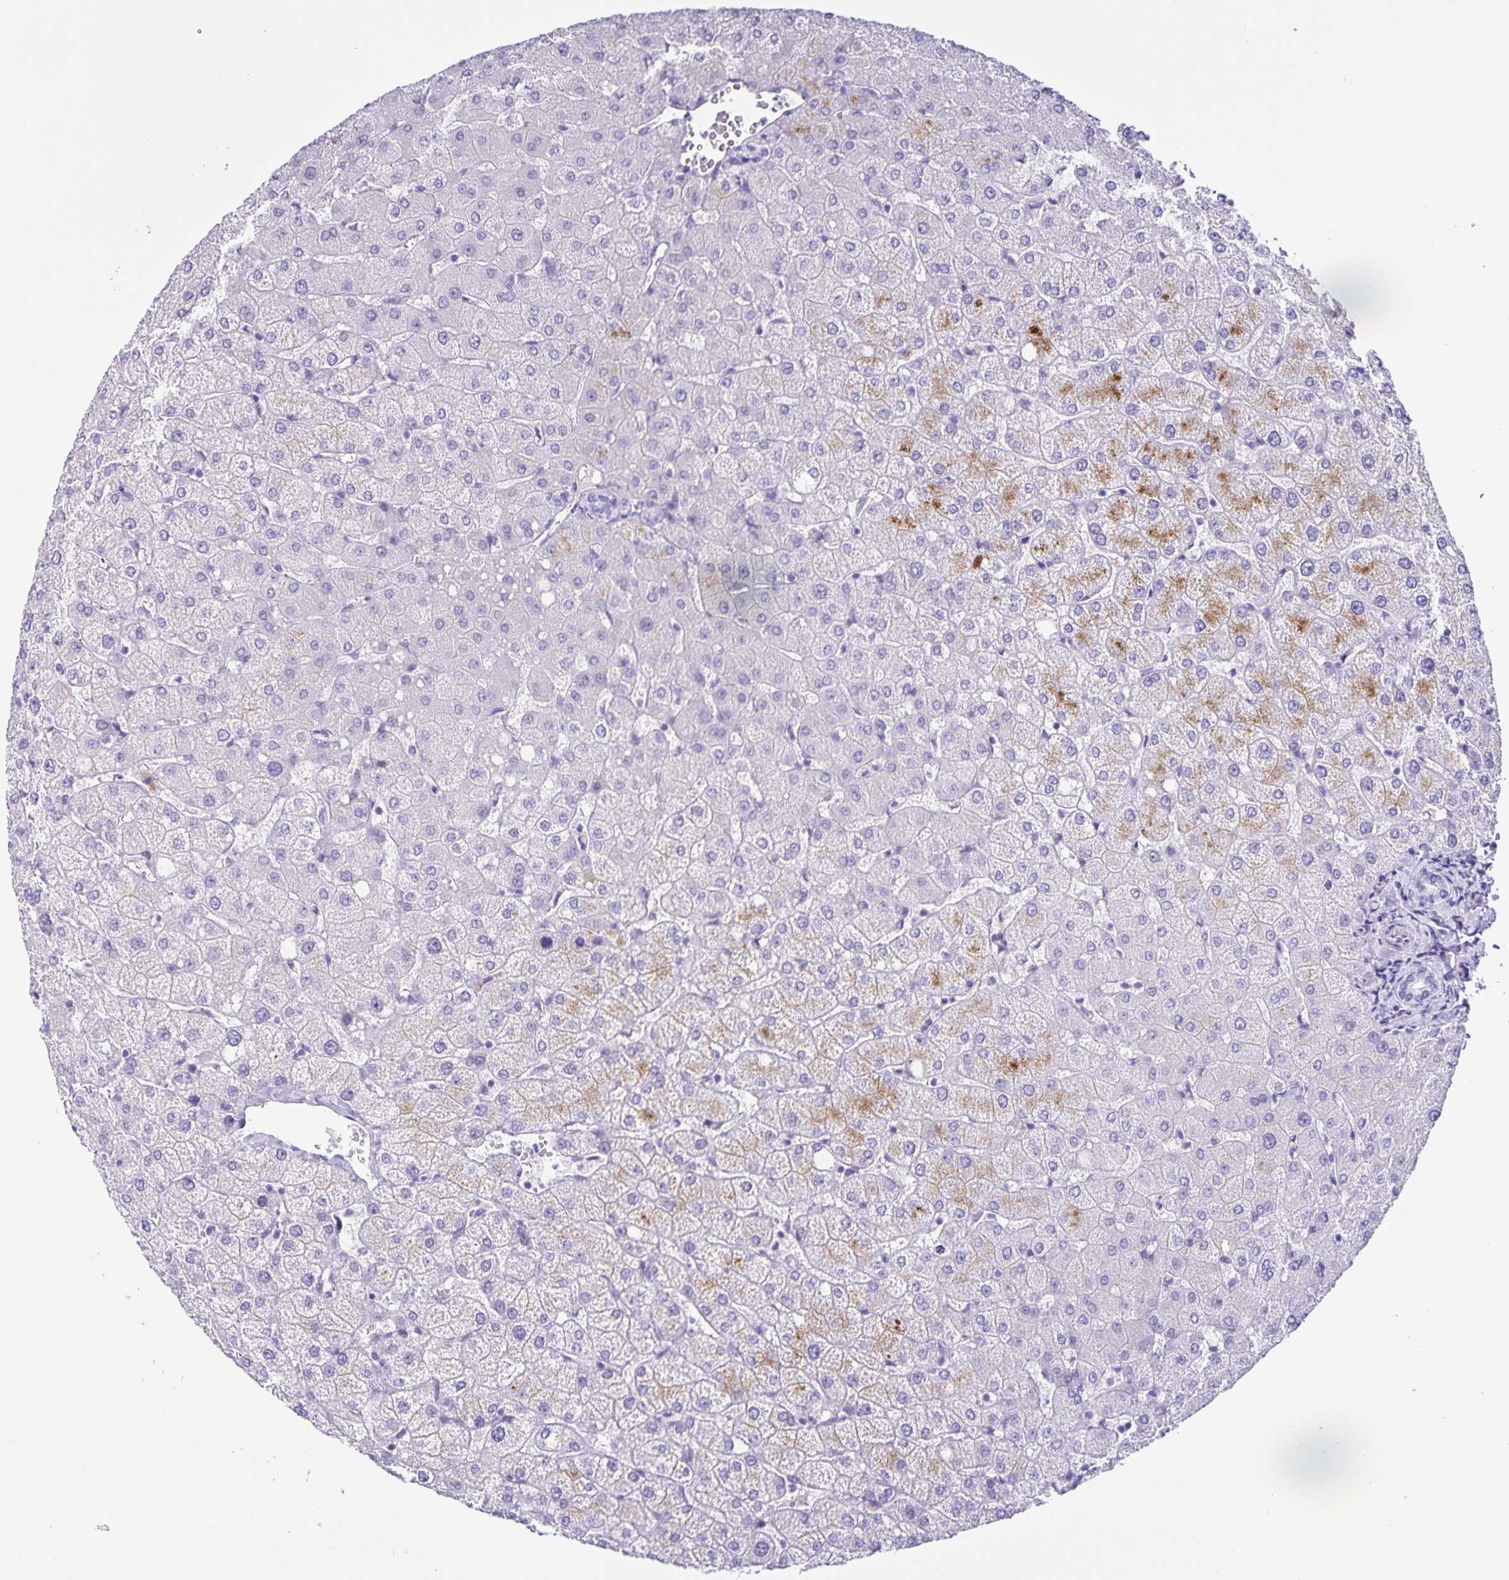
{"staining": {"intensity": "negative", "quantity": "none", "location": "none"}, "tissue": "liver", "cell_type": "Cholangiocytes", "image_type": "normal", "snomed": [{"axis": "morphology", "description": "Normal tissue, NOS"}, {"axis": "topography", "description": "Liver"}], "caption": "A micrograph of liver stained for a protein shows no brown staining in cholangiocytes. The staining is performed using DAB brown chromogen with nuclei counter-stained in using hematoxylin.", "gene": "UBQLN3", "patient": {"sex": "female", "age": 54}}